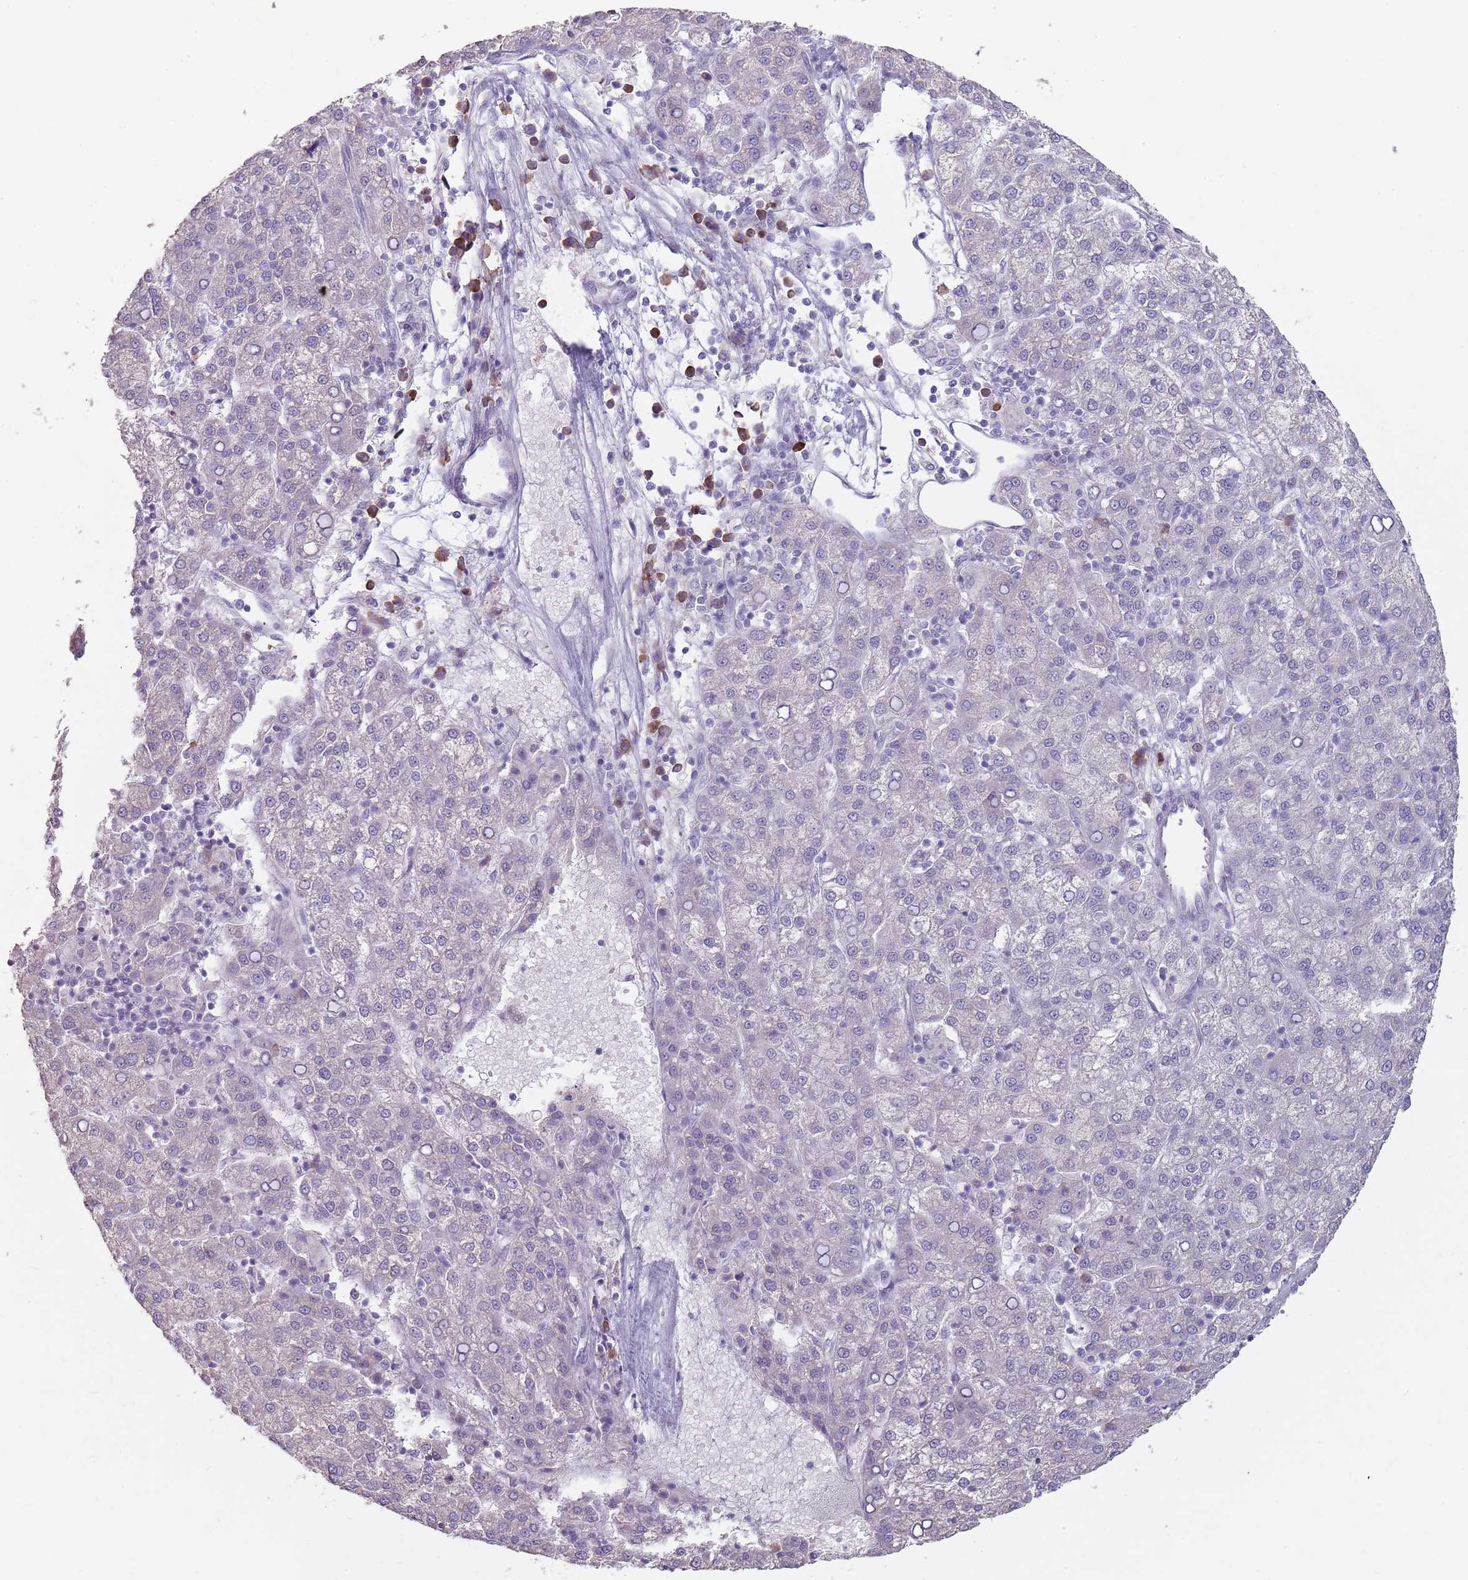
{"staining": {"intensity": "negative", "quantity": "none", "location": "none"}, "tissue": "liver cancer", "cell_type": "Tumor cells", "image_type": "cancer", "snomed": [{"axis": "morphology", "description": "Carcinoma, Hepatocellular, NOS"}, {"axis": "topography", "description": "Liver"}], "caption": "Hepatocellular carcinoma (liver) was stained to show a protein in brown. There is no significant expression in tumor cells.", "gene": "DXO", "patient": {"sex": "female", "age": 58}}